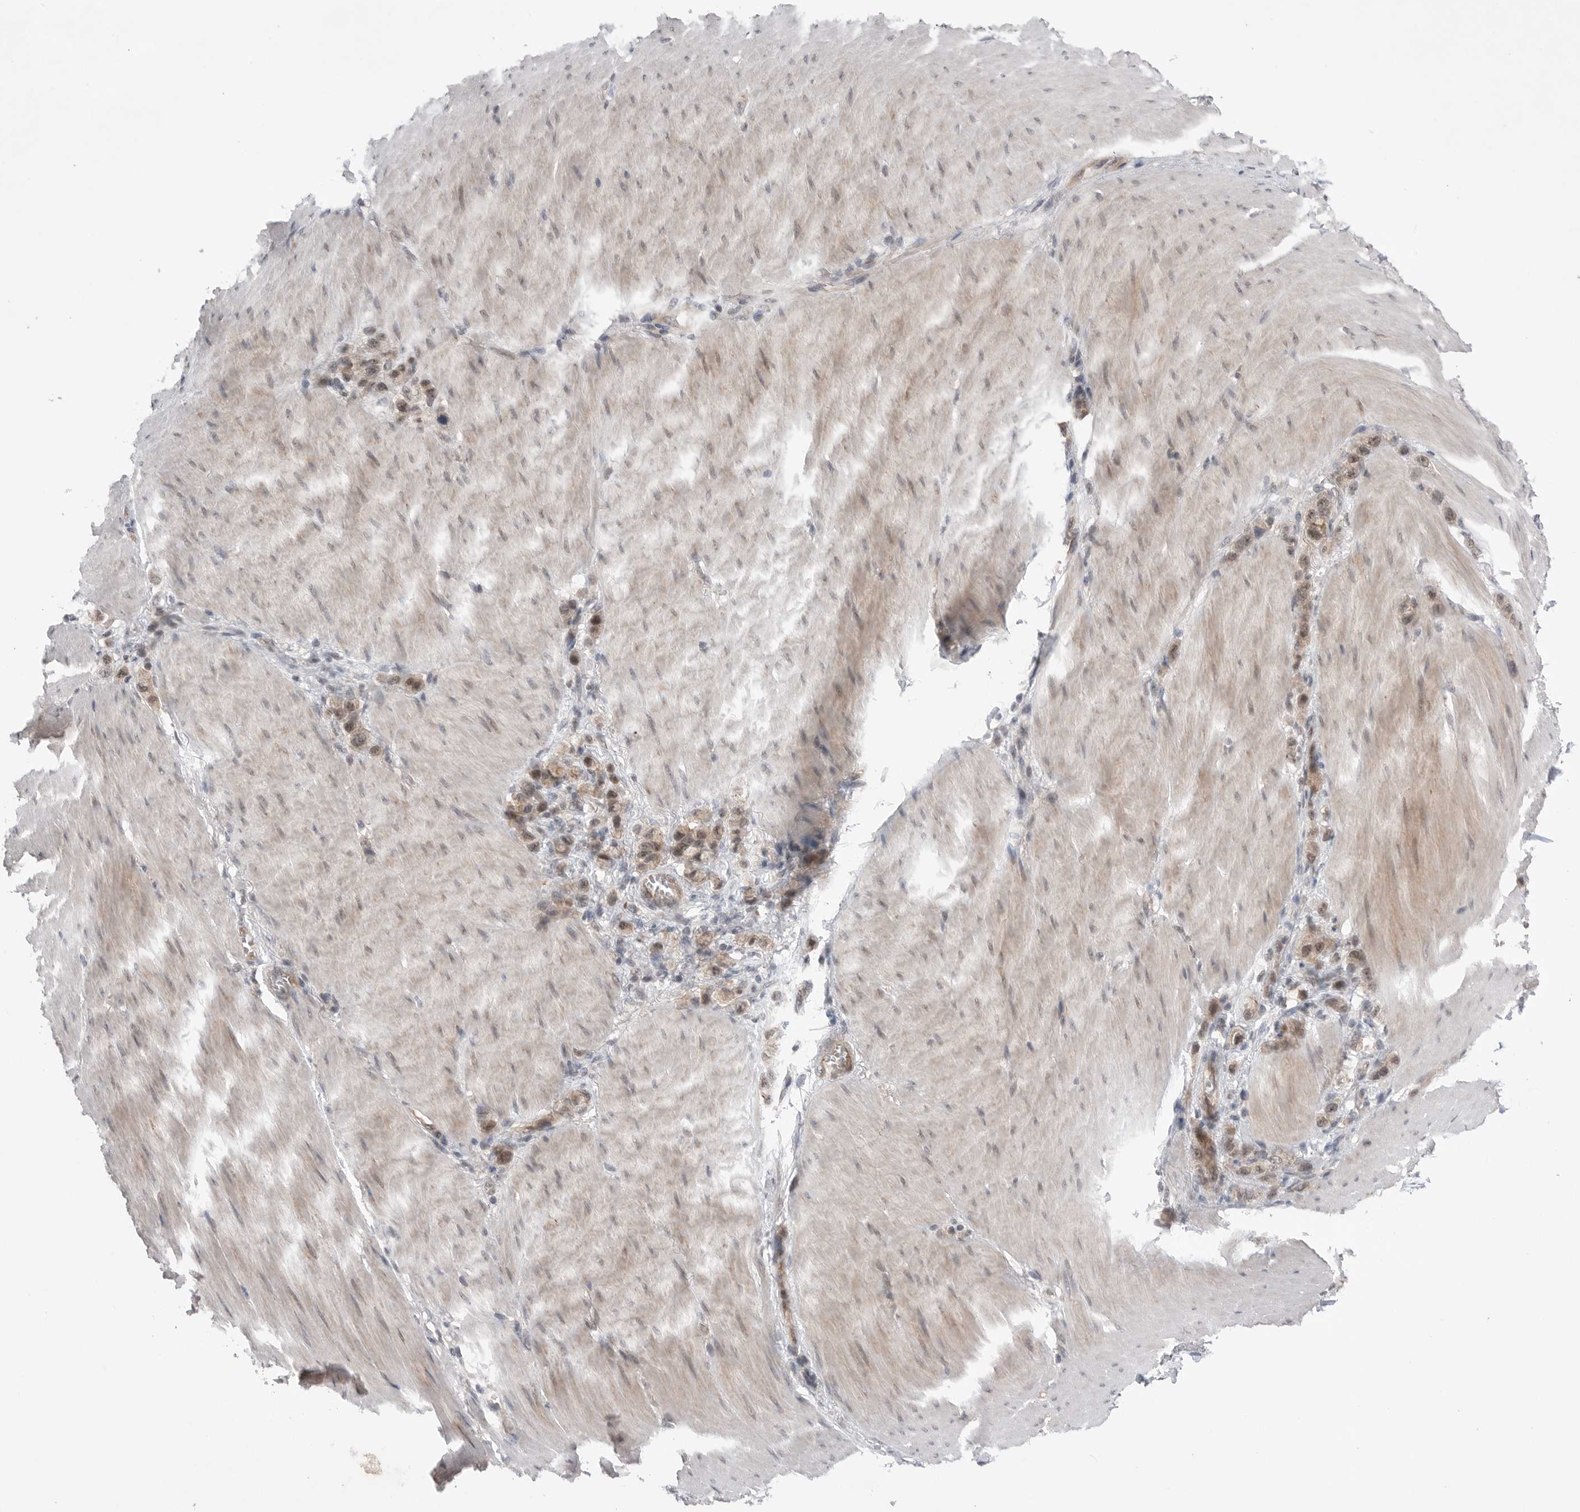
{"staining": {"intensity": "weak", "quantity": ">75%", "location": "cytoplasmic/membranous,nuclear"}, "tissue": "stomach cancer", "cell_type": "Tumor cells", "image_type": "cancer", "snomed": [{"axis": "morphology", "description": "Adenocarcinoma, NOS"}, {"axis": "topography", "description": "Stomach"}], "caption": "Weak cytoplasmic/membranous and nuclear protein positivity is seen in about >75% of tumor cells in stomach cancer (adenocarcinoma).", "gene": "NTAQ1", "patient": {"sex": "female", "age": 65}}